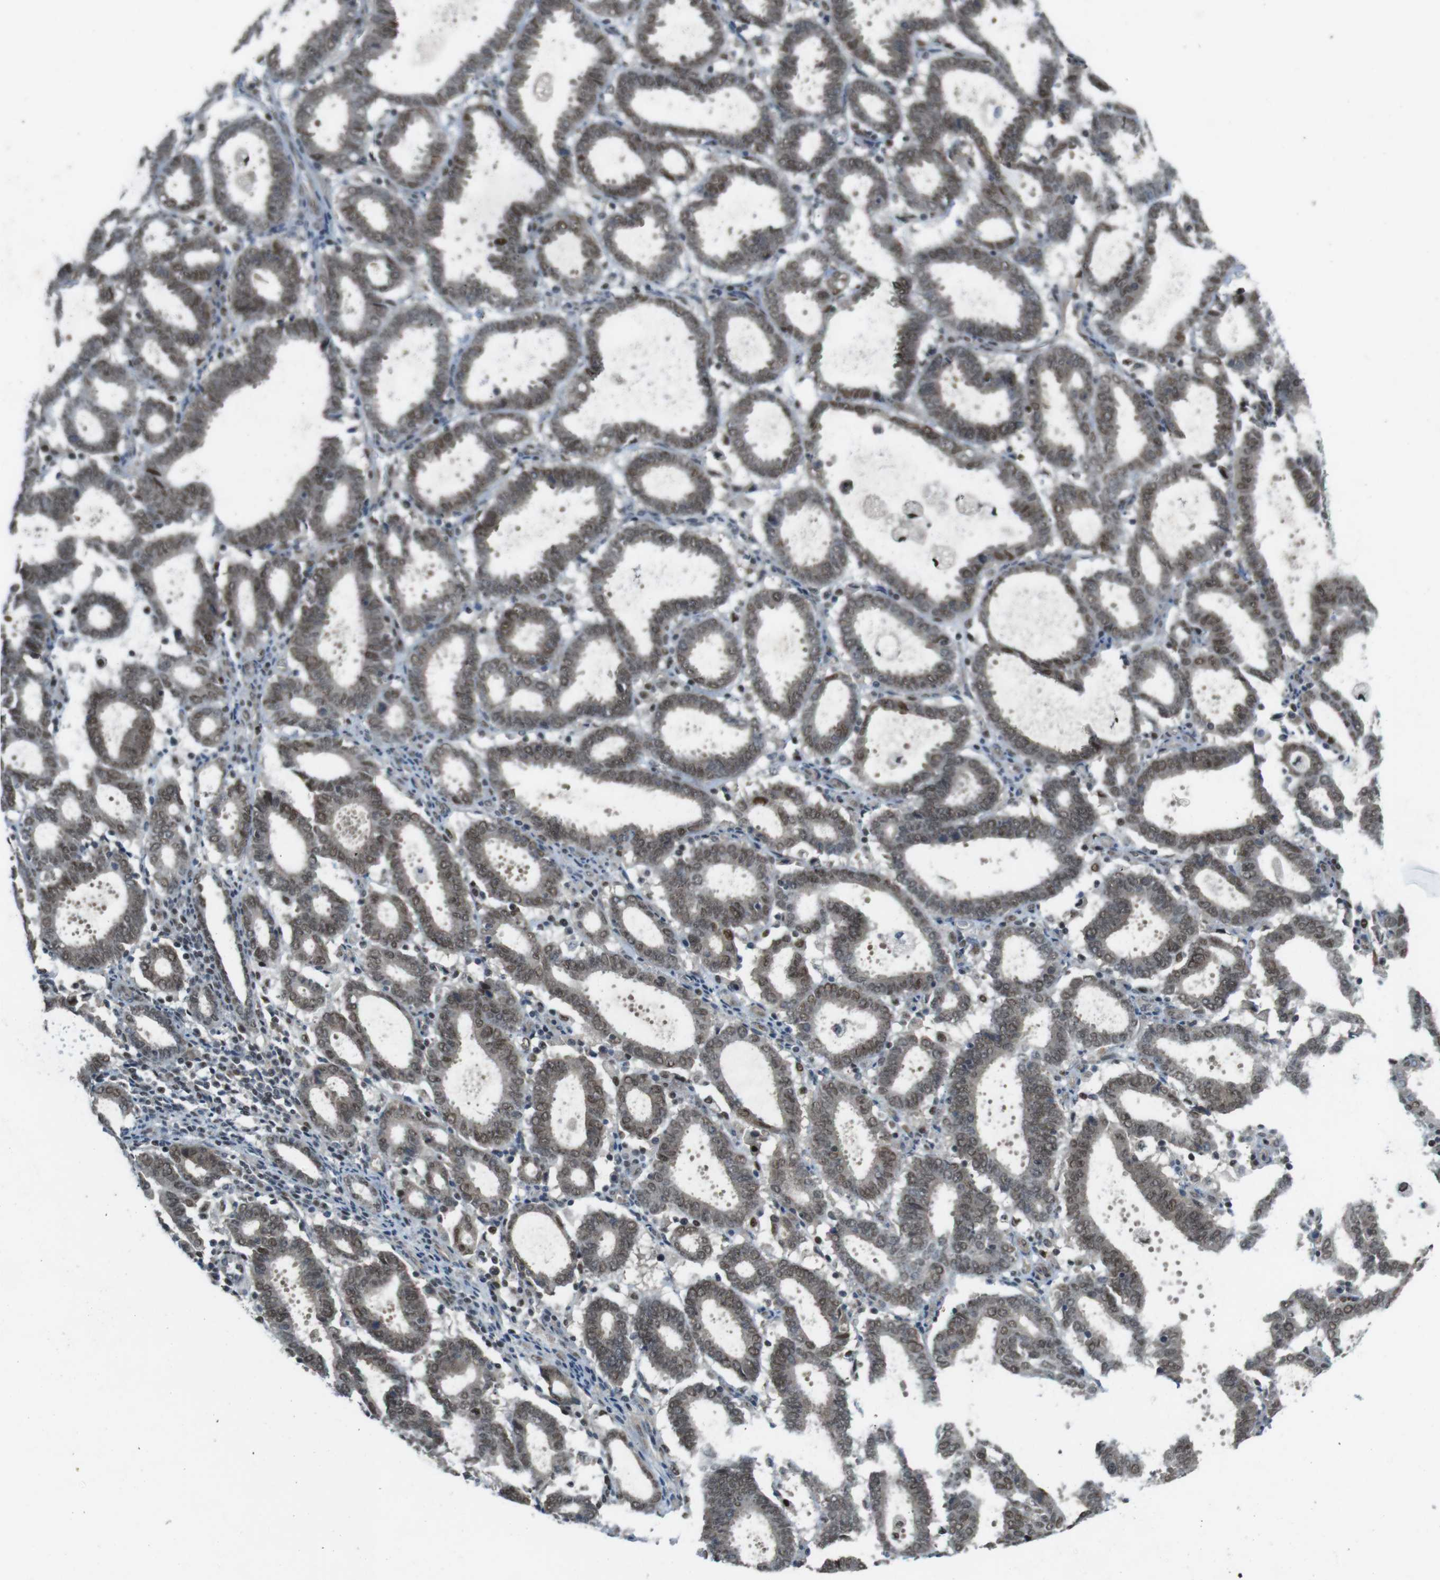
{"staining": {"intensity": "moderate", "quantity": ">75%", "location": "nuclear"}, "tissue": "endometrial cancer", "cell_type": "Tumor cells", "image_type": "cancer", "snomed": [{"axis": "morphology", "description": "Adenocarcinoma, NOS"}, {"axis": "topography", "description": "Uterus"}], "caption": "The histopathology image reveals staining of endometrial cancer, revealing moderate nuclear protein positivity (brown color) within tumor cells. Using DAB (brown) and hematoxylin (blue) stains, captured at high magnification using brightfield microscopy.", "gene": "MAPKAPK5", "patient": {"sex": "female", "age": 83}}